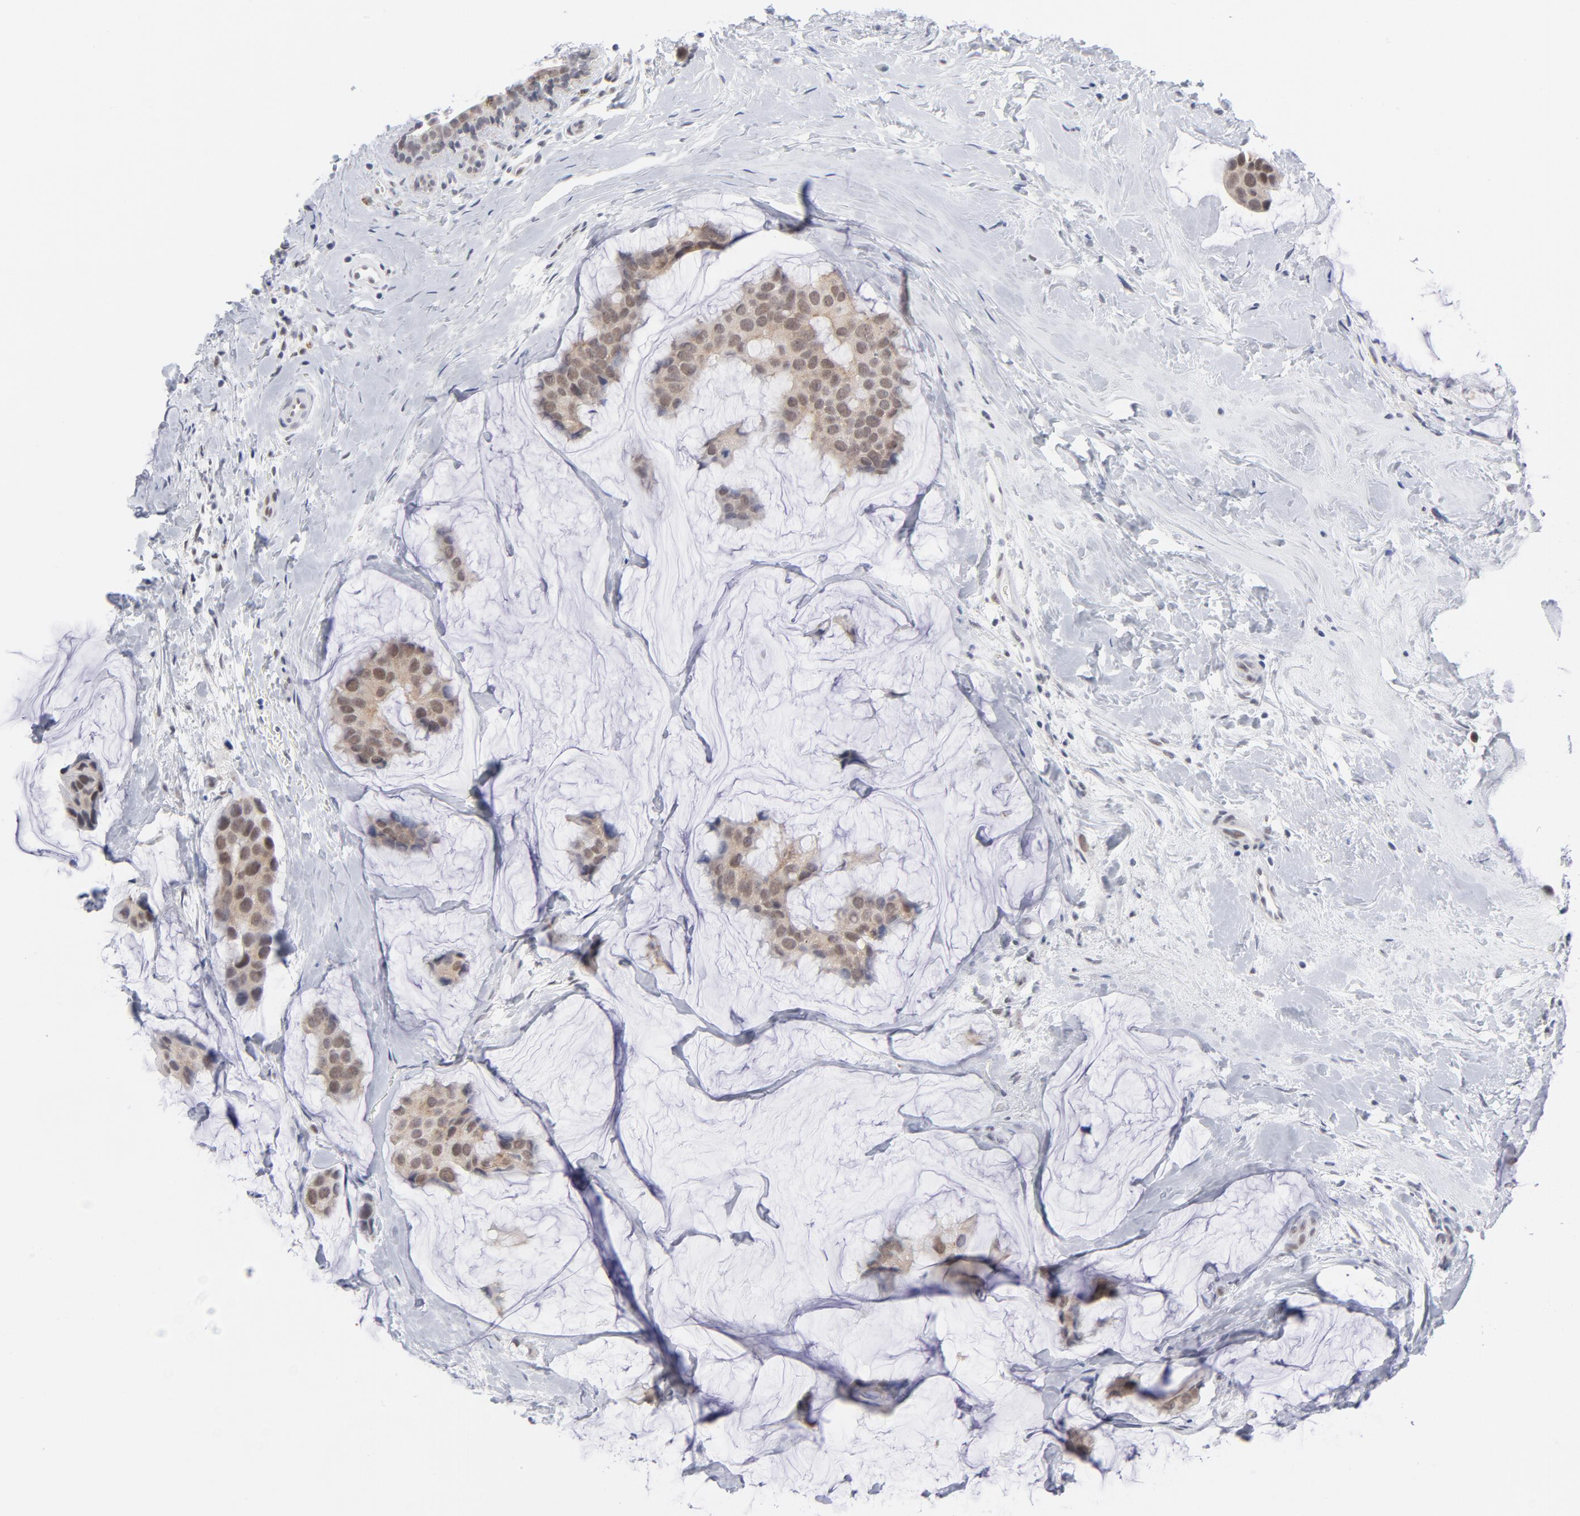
{"staining": {"intensity": "moderate", "quantity": ">75%", "location": "cytoplasmic/membranous,nuclear"}, "tissue": "breast cancer", "cell_type": "Tumor cells", "image_type": "cancer", "snomed": [{"axis": "morphology", "description": "Normal tissue, NOS"}, {"axis": "morphology", "description": "Duct carcinoma"}, {"axis": "topography", "description": "Breast"}], "caption": "The immunohistochemical stain highlights moderate cytoplasmic/membranous and nuclear expression in tumor cells of infiltrating ductal carcinoma (breast) tissue.", "gene": "BAP1", "patient": {"sex": "female", "age": 50}}